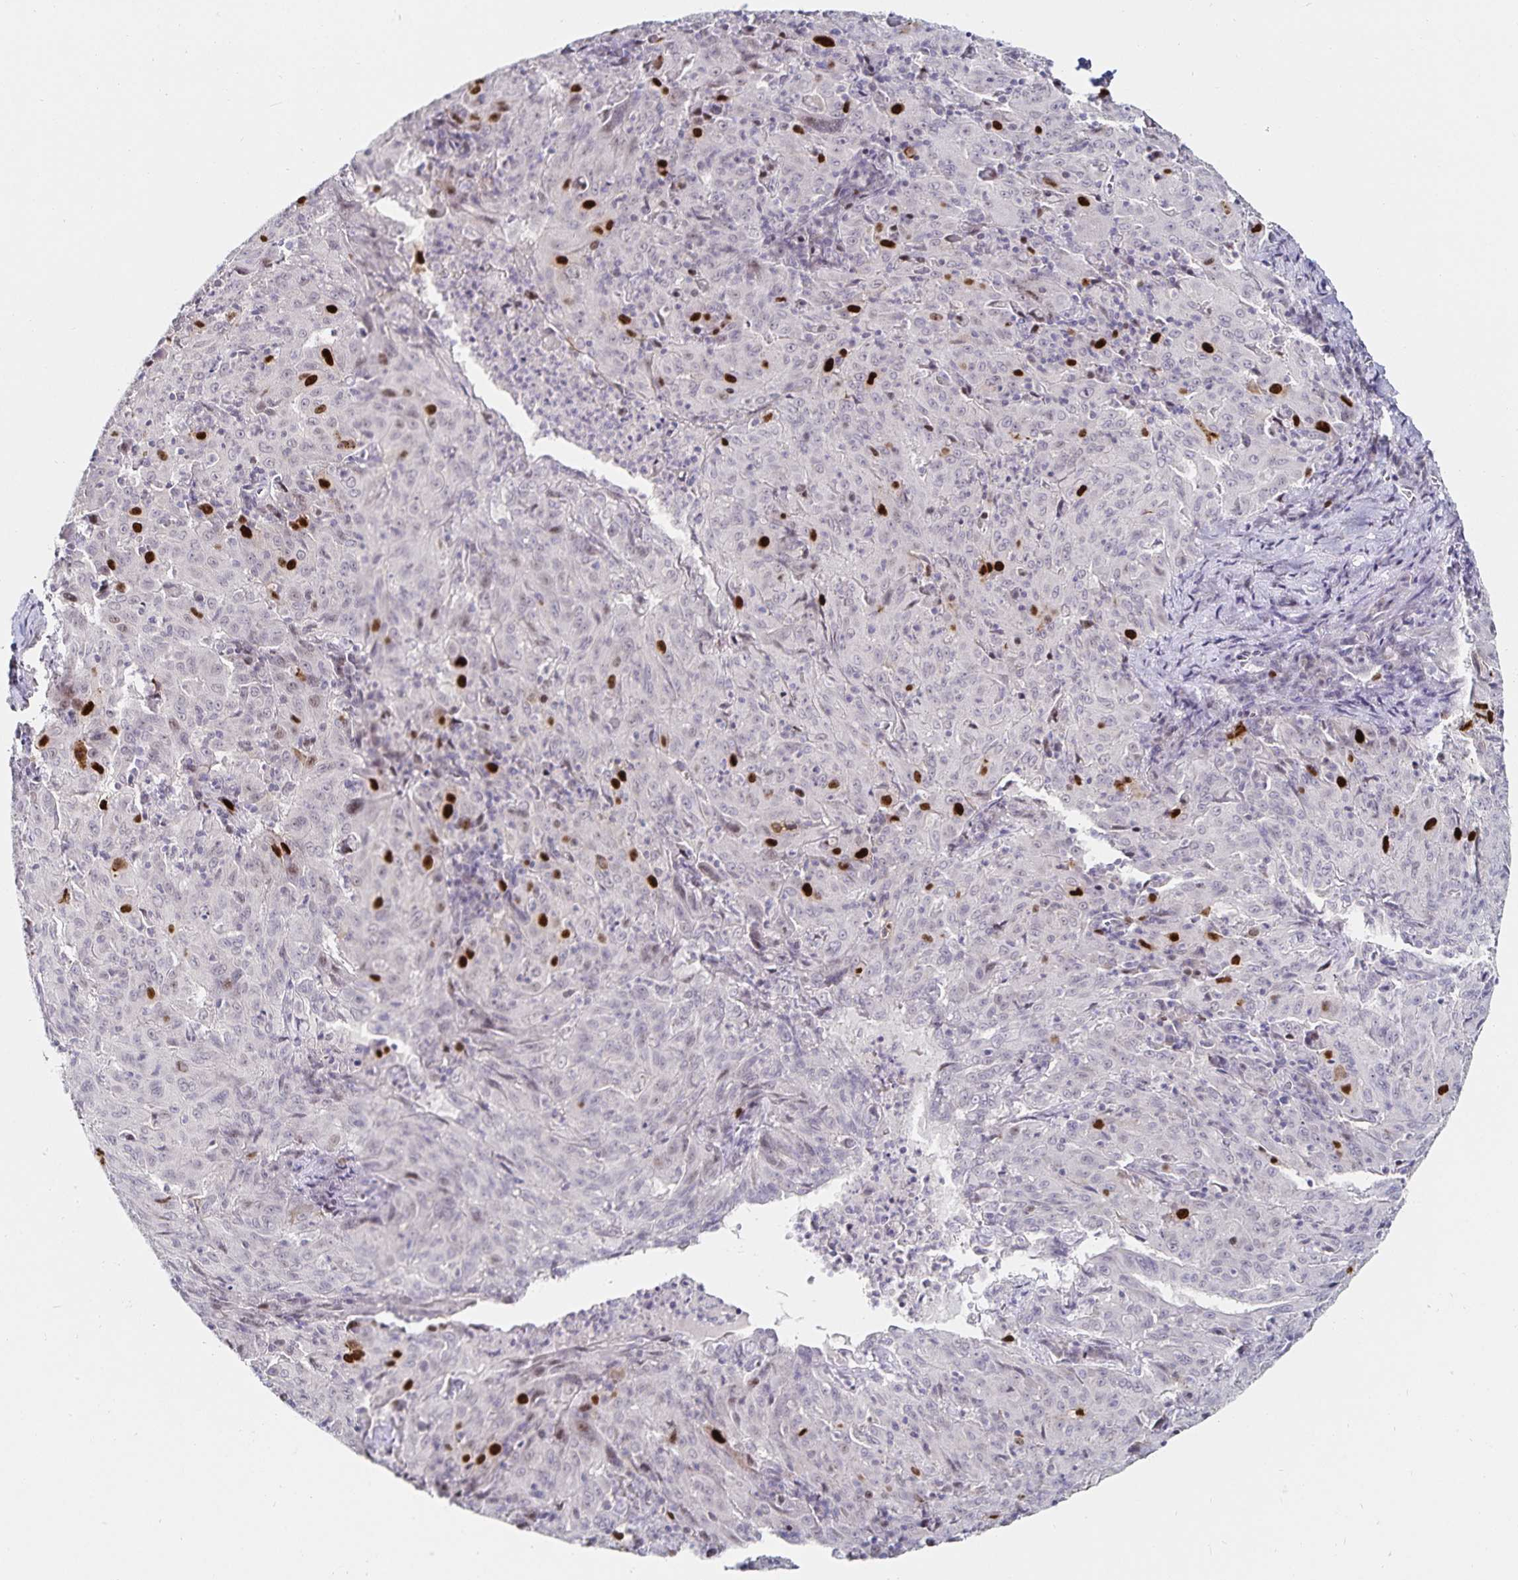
{"staining": {"intensity": "strong", "quantity": "<25%", "location": "nuclear"}, "tissue": "pancreatic cancer", "cell_type": "Tumor cells", "image_type": "cancer", "snomed": [{"axis": "morphology", "description": "Adenocarcinoma, NOS"}, {"axis": "topography", "description": "Pancreas"}], "caption": "Immunohistochemical staining of pancreatic cancer (adenocarcinoma) reveals strong nuclear protein staining in about <25% of tumor cells.", "gene": "ANLN", "patient": {"sex": "male", "age": 63}}